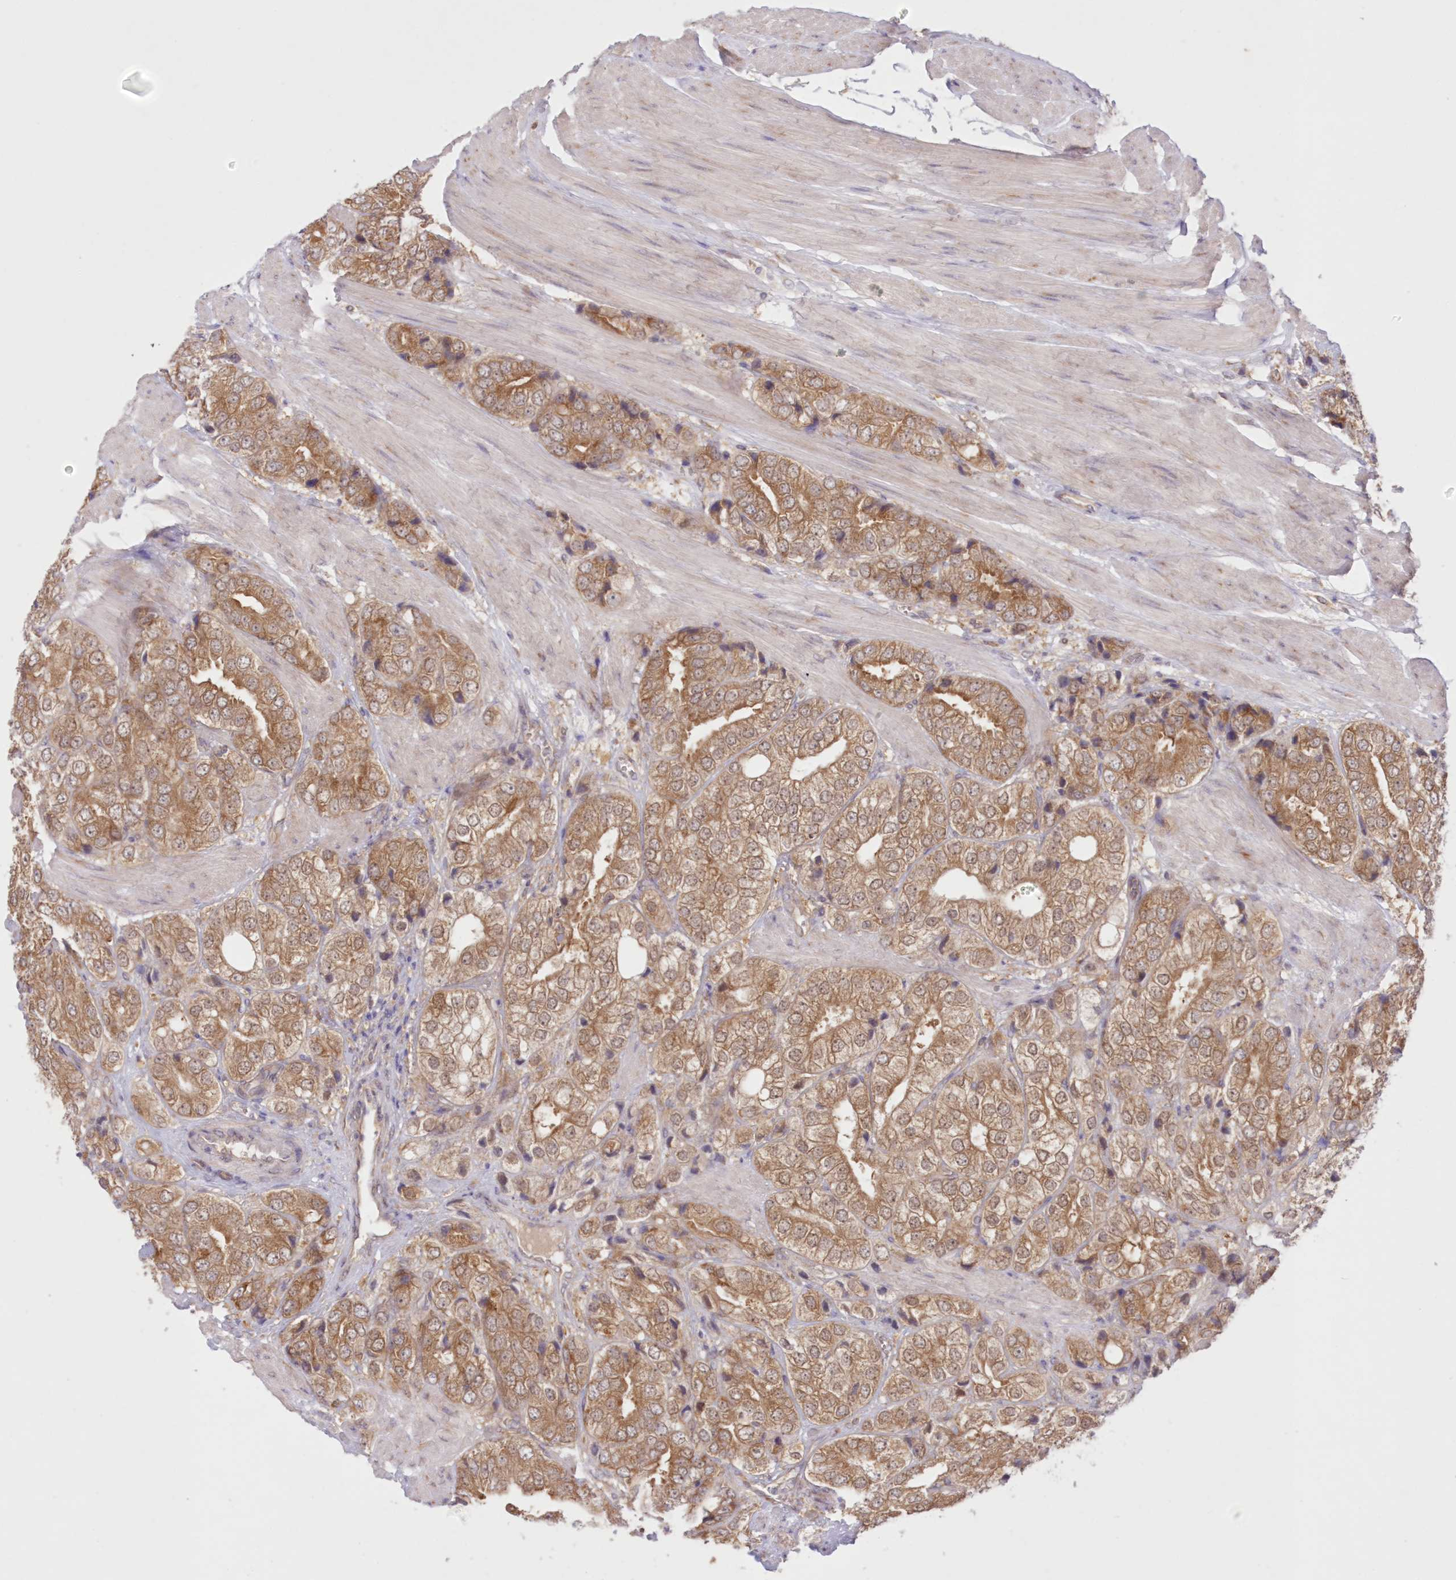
{"staining": {"intensity": "moderate", "quantity": ">75%", "location": "cytoplasmic/membranous"}, "tissue": "prostate cancer", "cell_type": "Tumor cells", "image_type": "cancer", "snomed": [{"axis": "morphology", "description": "Adenocarcinoma, High grade"}, {"axis": "topography", "description": "Prostate"}], "caption": "IHC of prostate cancer displays medium levels of moderate cytoplasmic/membranous expression in approximately >75% of tumor cells.", "gene": "RNPEP", "patient": {"sex": "male", "age": 50}}